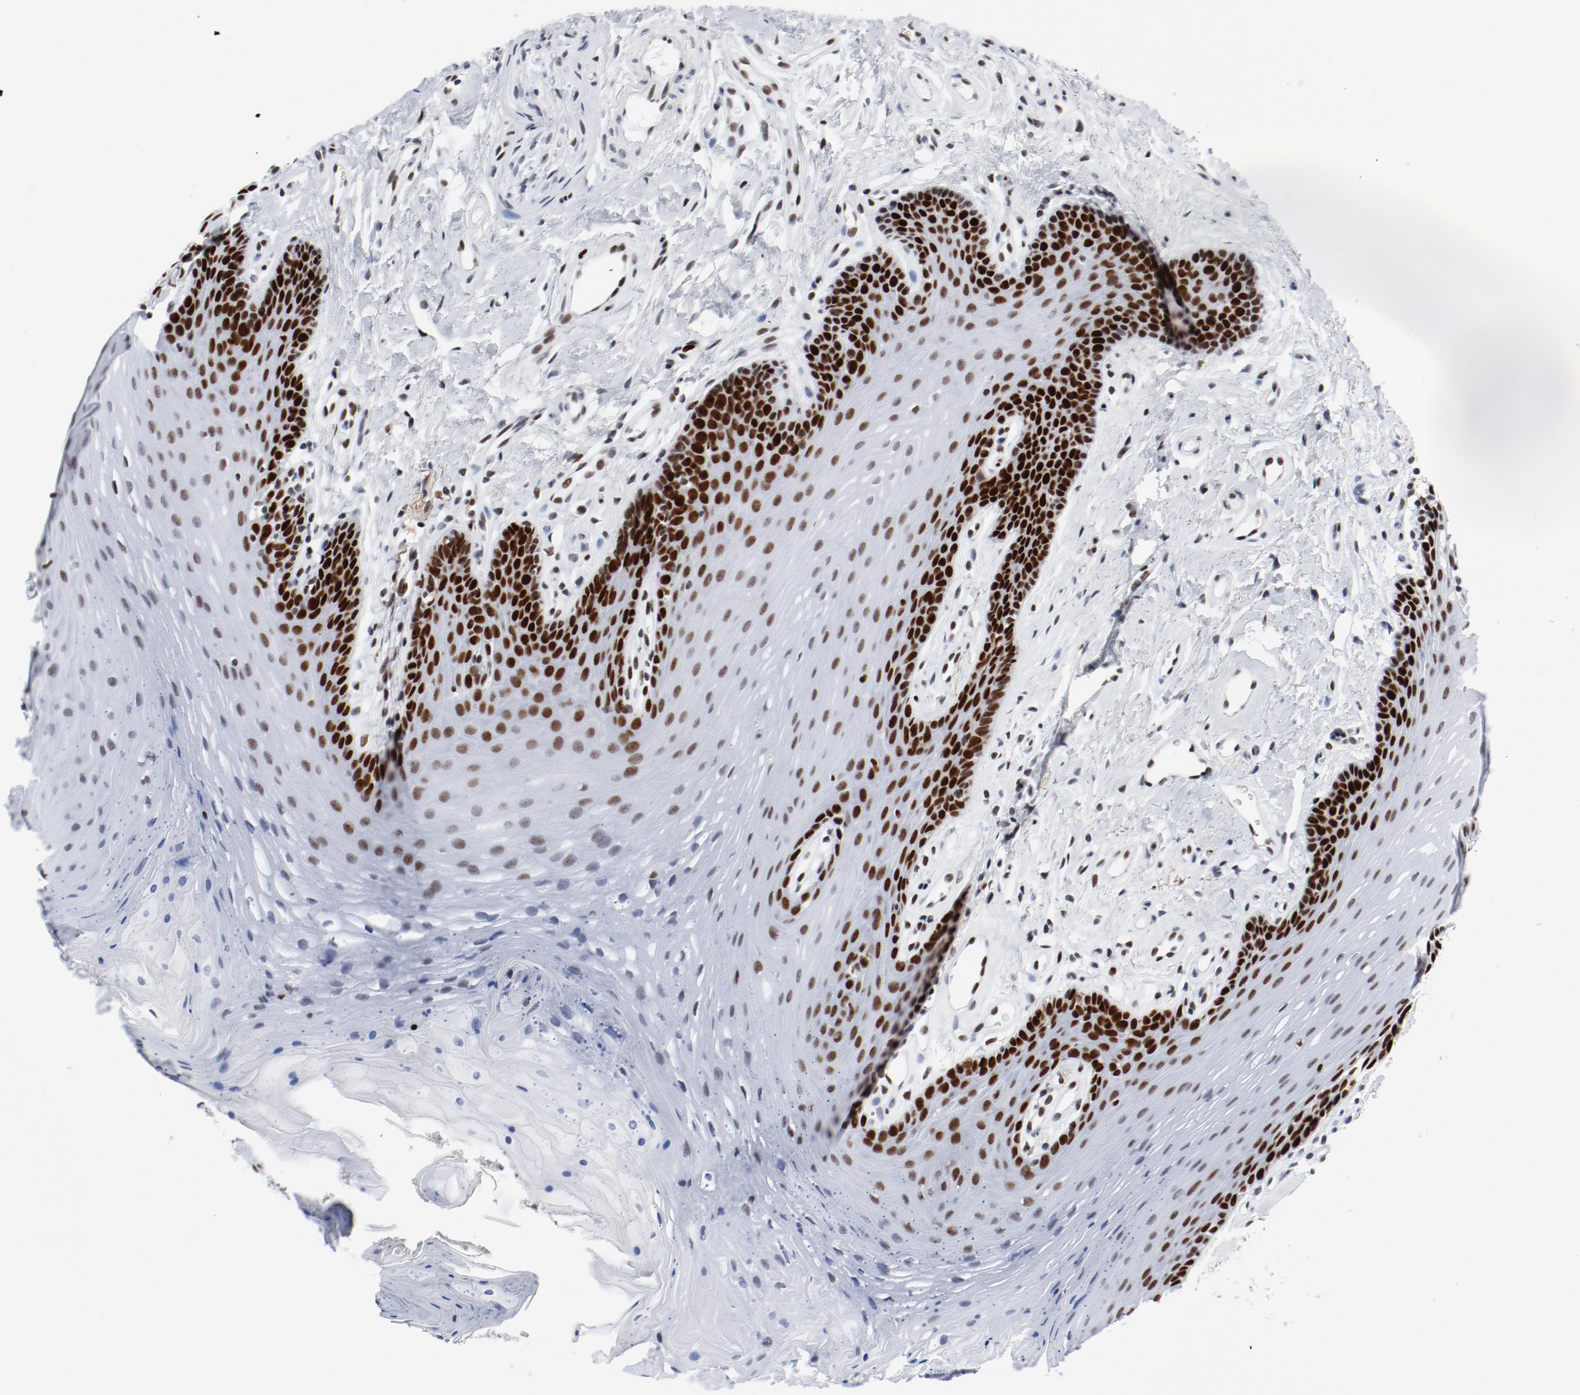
{"staining": {"intensity": "strong", "quantity": "25%-75%", "location": "nuclear"}, "tissue": "oral mucosa", "cell_type": "Squamous epithelial cells", "image_type": "normal", "snomed": [{"axis": "morphology", "description": "Normal tissue, NOS"}, {"axis": "topography", "description": "Oral tissue"}], "caption": "The immunohistochemical stain labels strong nuclear positivity in squamous epithelial cells of normal oral mucosa. (IHC, brightfield microscopy, high magnification).", "gene": "POLD1", "patient": {"sex": "male", "age": 62}}